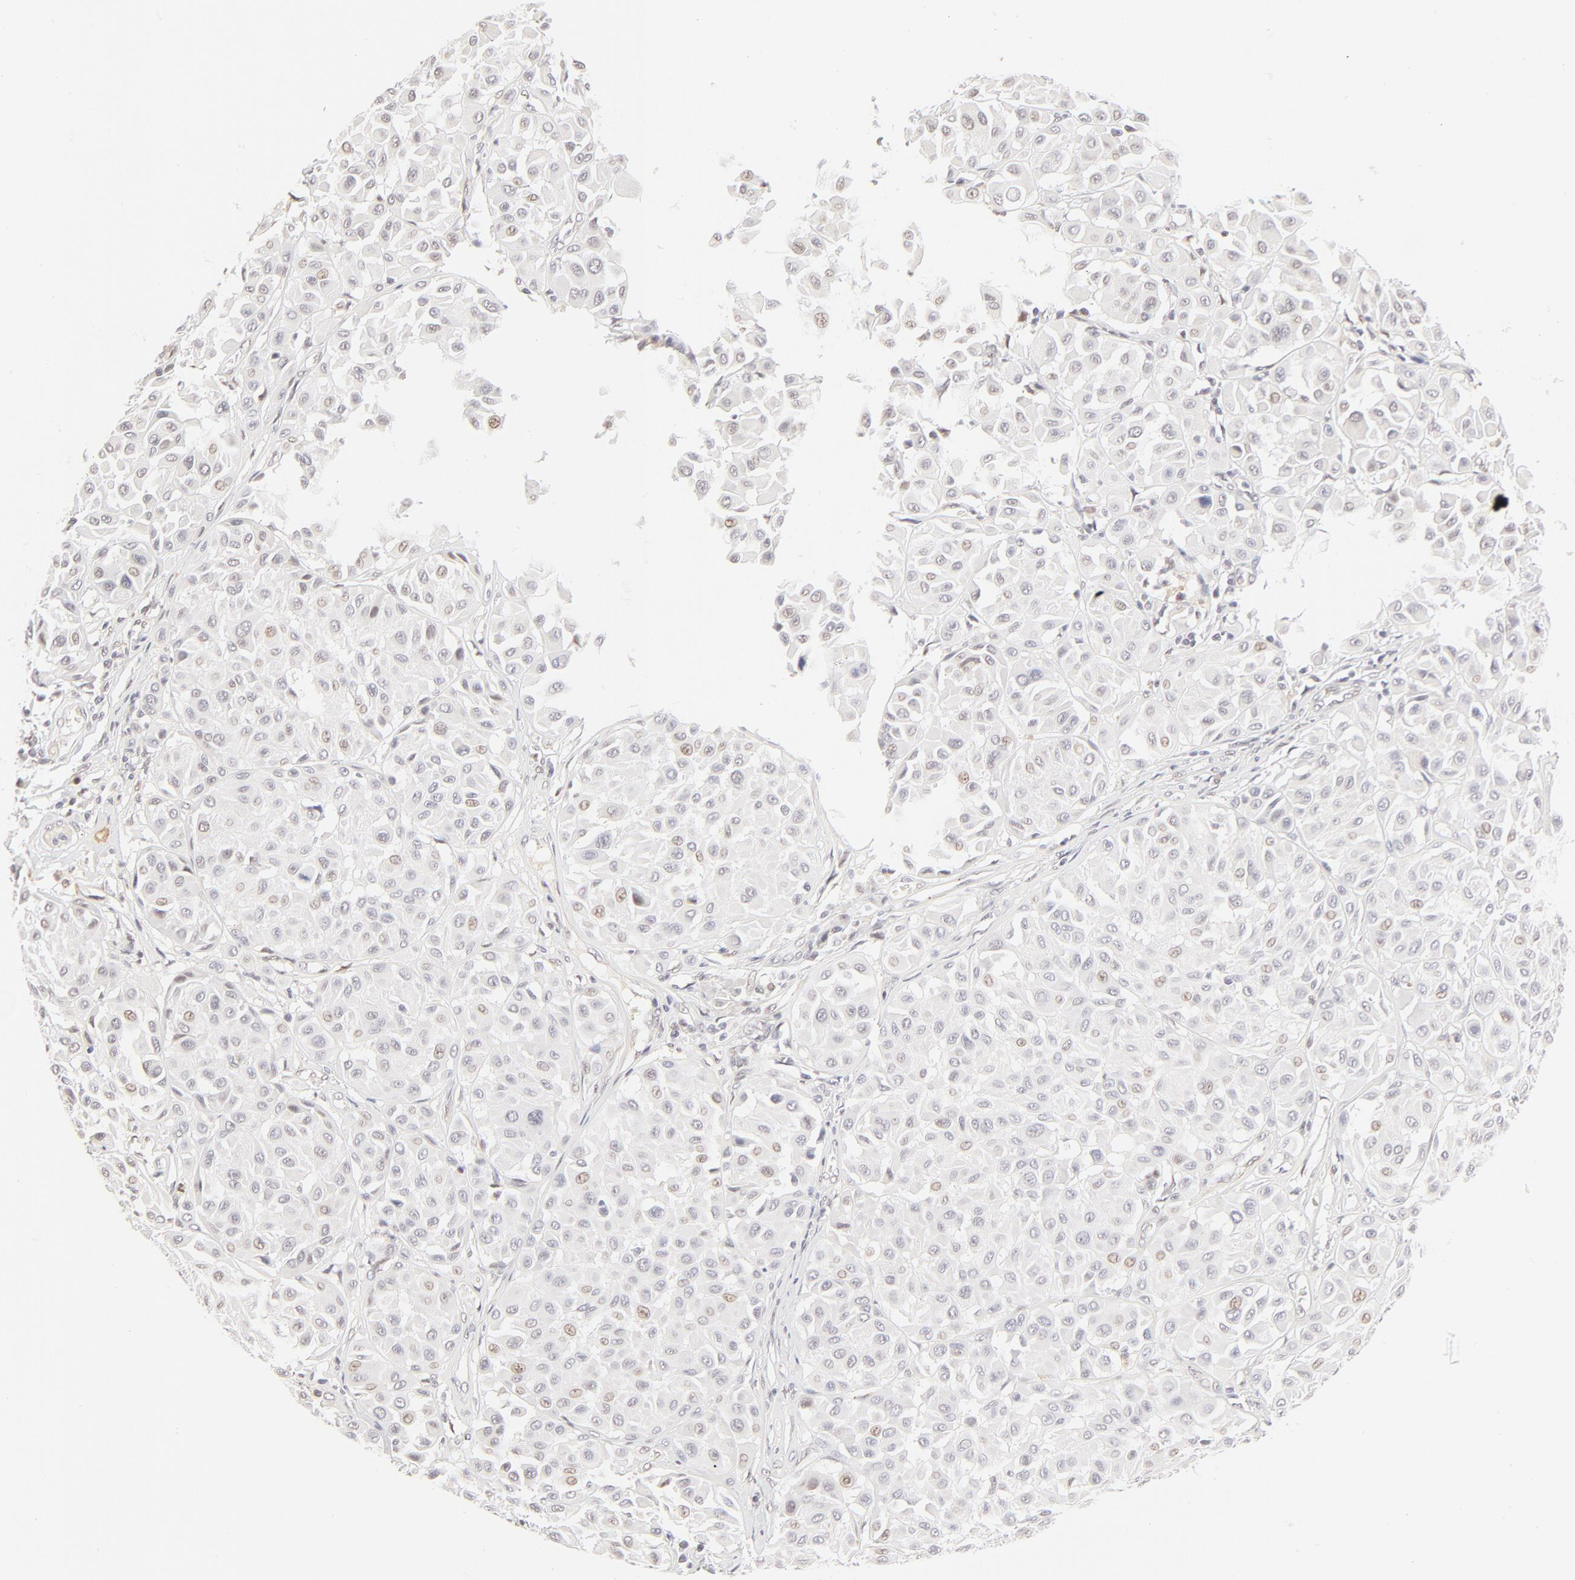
{"staining": {"intensity": "weak", "quantity": "<25%", "location": "nuclear"}, "tissue": "melanoma", "cell_type": "Tumor cells", "image_type": "cancer", "snomed": [{"axis": "morphology", "description": "Malignant melanoma, Metastatic site"}, {"axis": "topography", "description": "Soft tissue"}], "caption": "An IHC image of malignant melanoma (metastatic site) is shown. There is no staining in tumor cells of malignant melanoma (metastatic site).", "gene": "PBX1", "patient": {"sex": "male", "age": 41}}